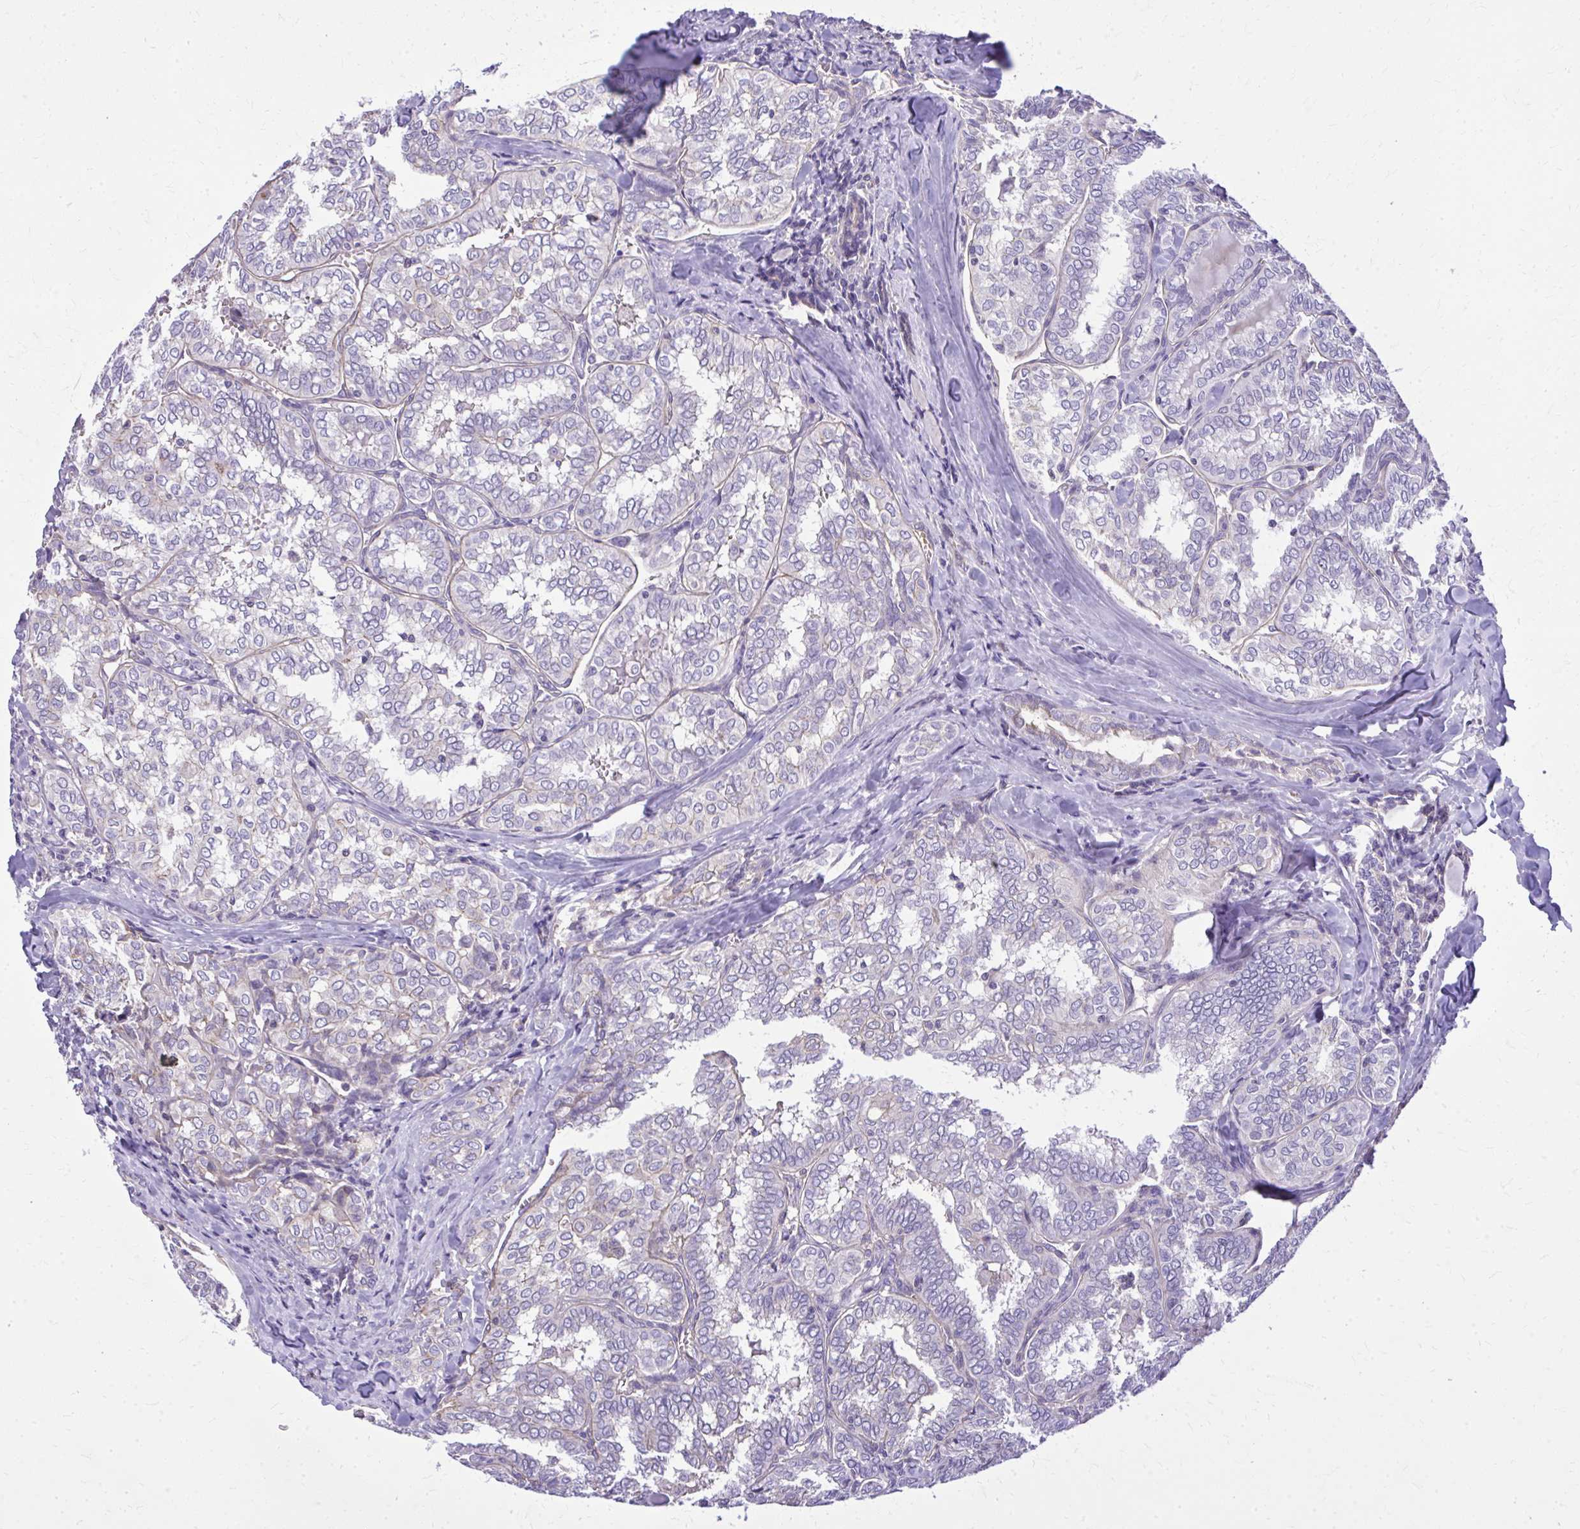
{"staining": {"intensity": "negative", "quantity": "none", "location": "none"}, "tissue": "thyroid cancer", "cell_type": "Tumor cells", "image_type": "cancer", "snomed": [{"axis": "morphology", "description": "Papillary adenocarcinoma, NOS"}, {"axis": "topography", "description": "Thyroid gland"}], "caption": "An image of human thyroid cancer is negative for staining in tumor cells. The staining was performed using DAB to visualize the protein expression in brown, while the nuclei were stained in blue with hematoxylin (Magnification: 20x).", "gene": "RUNDC3B", "patient": {"sex": "female", "age": 30}}